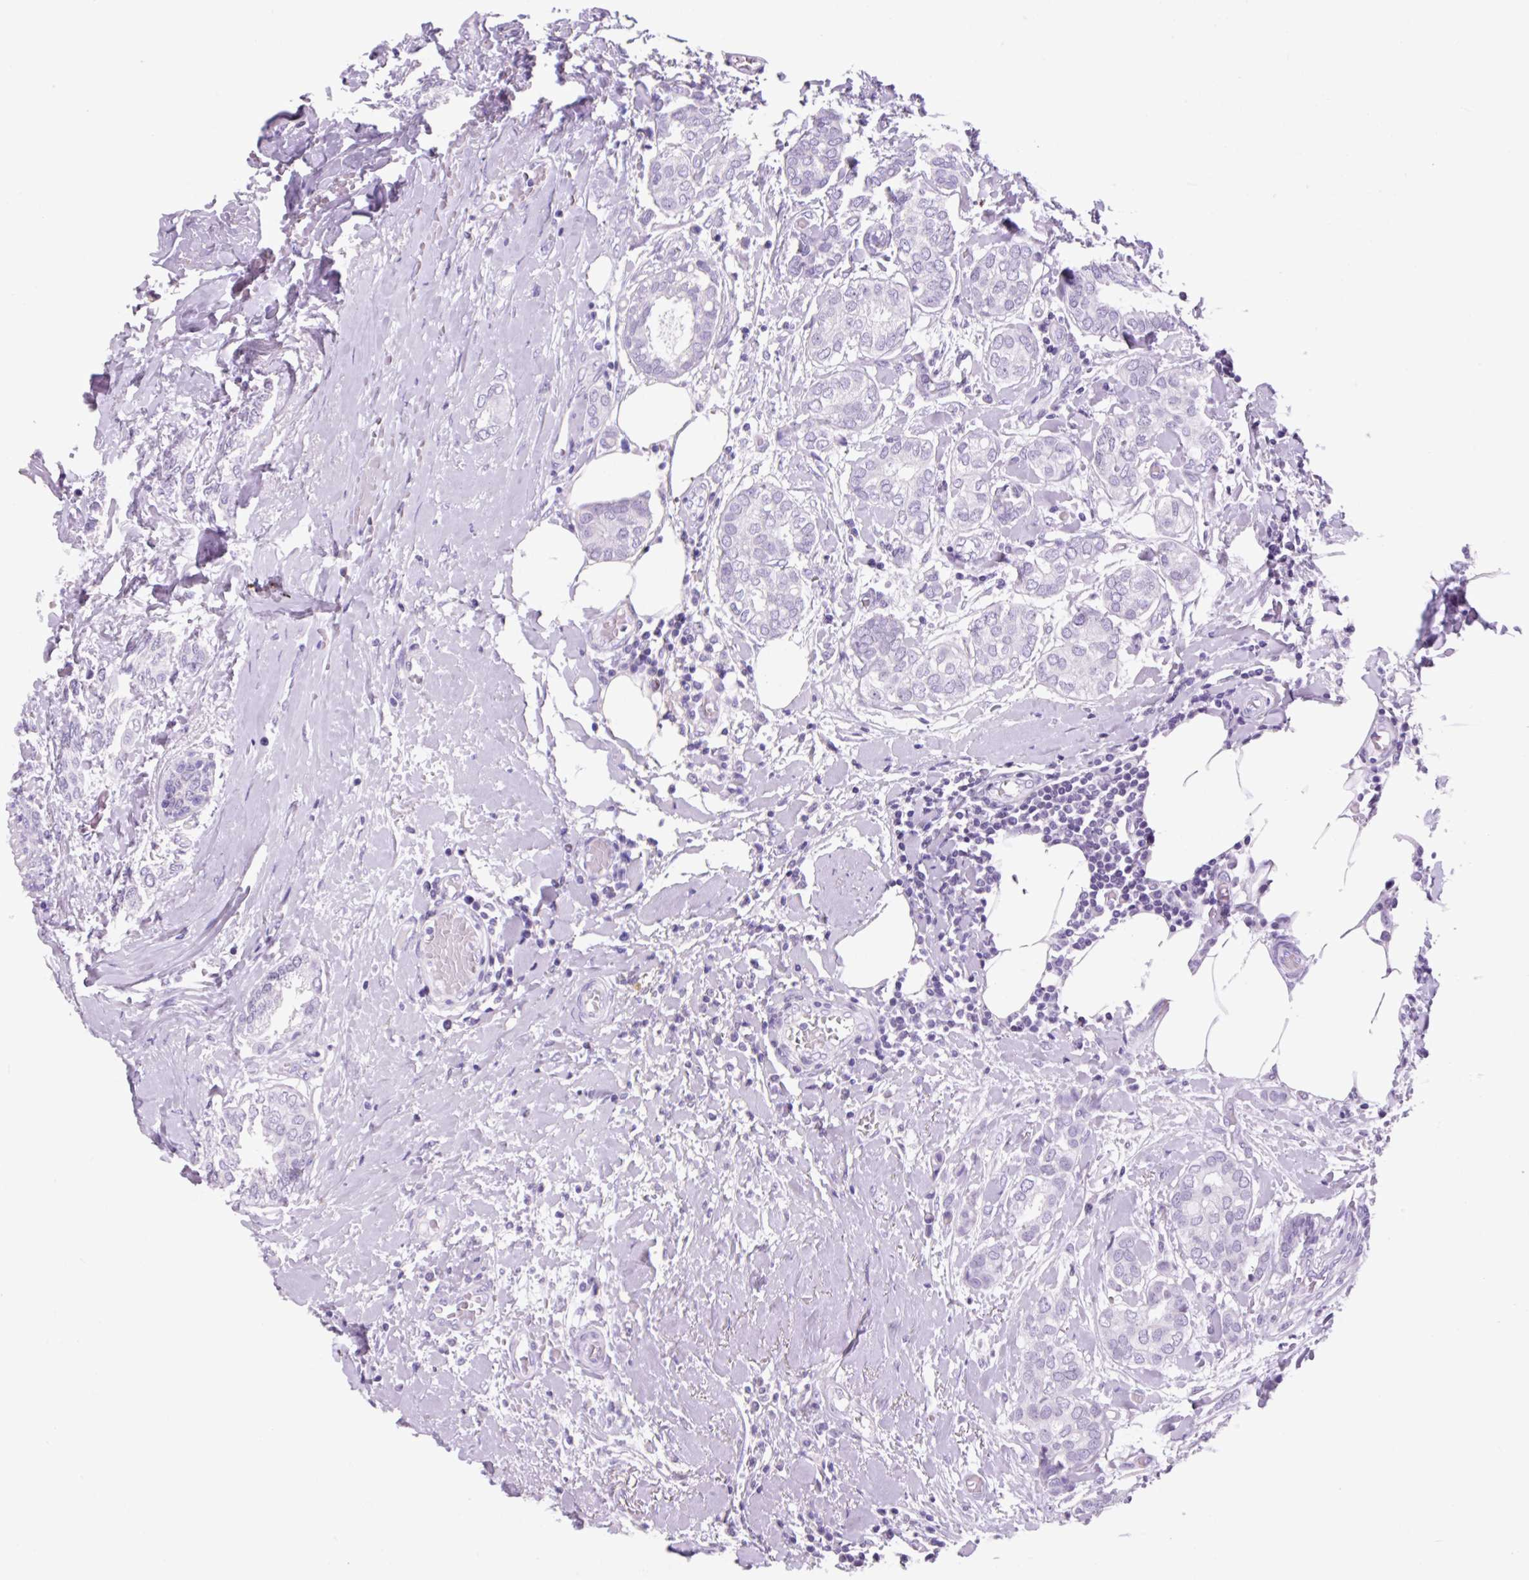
{"staining": {"intensity": "negative", "quantity": "none", "location": "none"}, "tissue": "breast cancer", "cell_type": "Tumor cells", "image_type": "cancer", "snomed": [{"axis": "morphology", "description": "Duct carcinoma"}, {"axis": "topography", "description": "Breast"}], "caption": "Protein analysis of breast cancer shows no significant expression in tumor cells.", "gene": "VPREB1", "patient": {"sex": "female", "age": 73}}